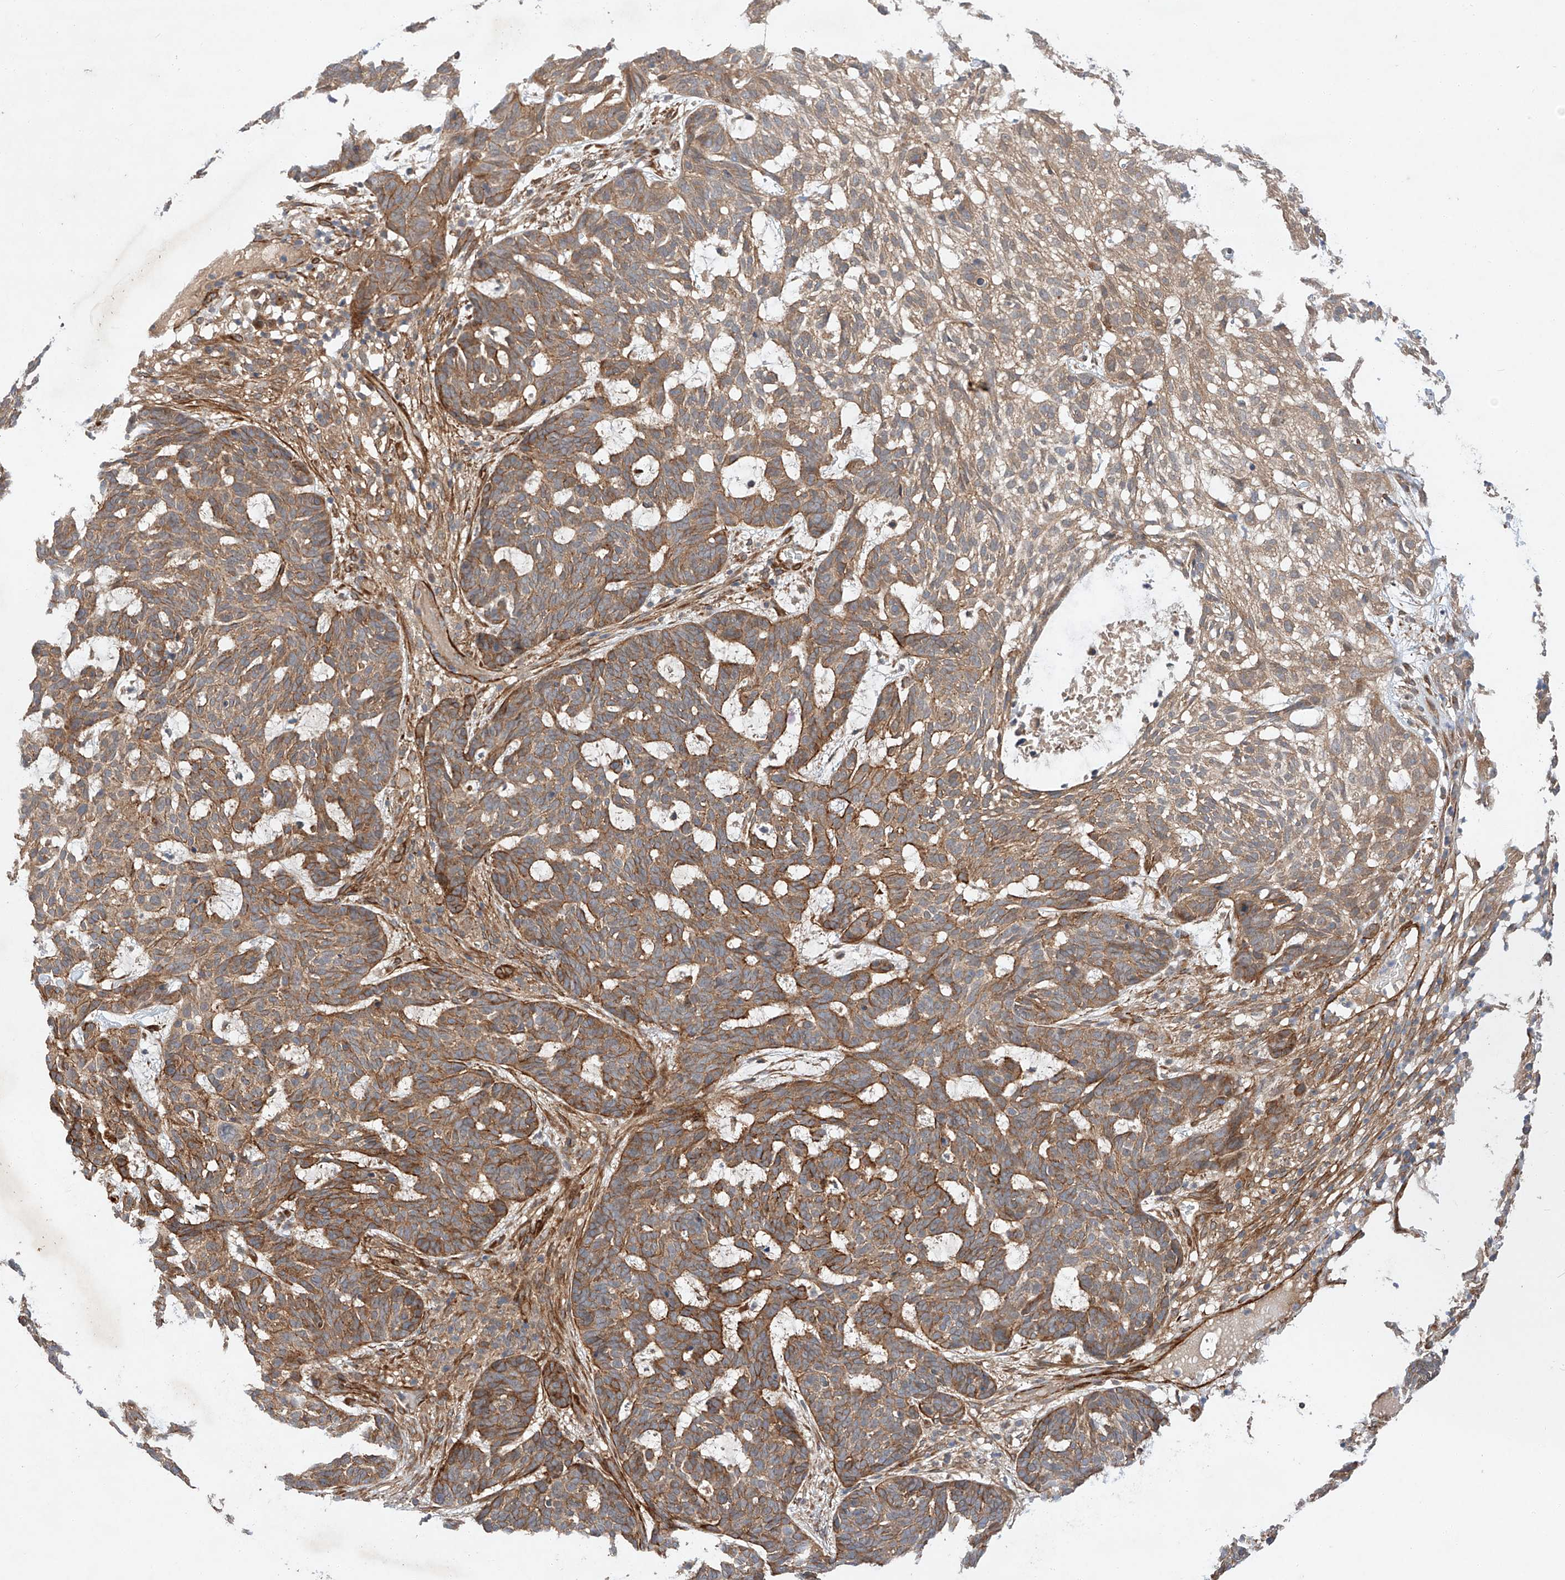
{"staining": {"intensity": "moderate", "quantity": ">75%", "location": "cytoplasmic/membranous"}, "tissue": "skin cancer", "cell_type": "Tumor cells", "image_type": "cancer", "snomed": [{"axis": "morphology", "description": "Basal cell carcinoma"}, {"axis": "topography", "description": "Skin"}], "caption": "Skin cancer stained with DAB (3,3'-diaminobenzidine) IHC exhibits medium levels of moderate cytoplasmic/membranous positivity in about >75% of tumor cells.", "gene": "RAB23", "patient": {"sex": "male", "age": 85}}